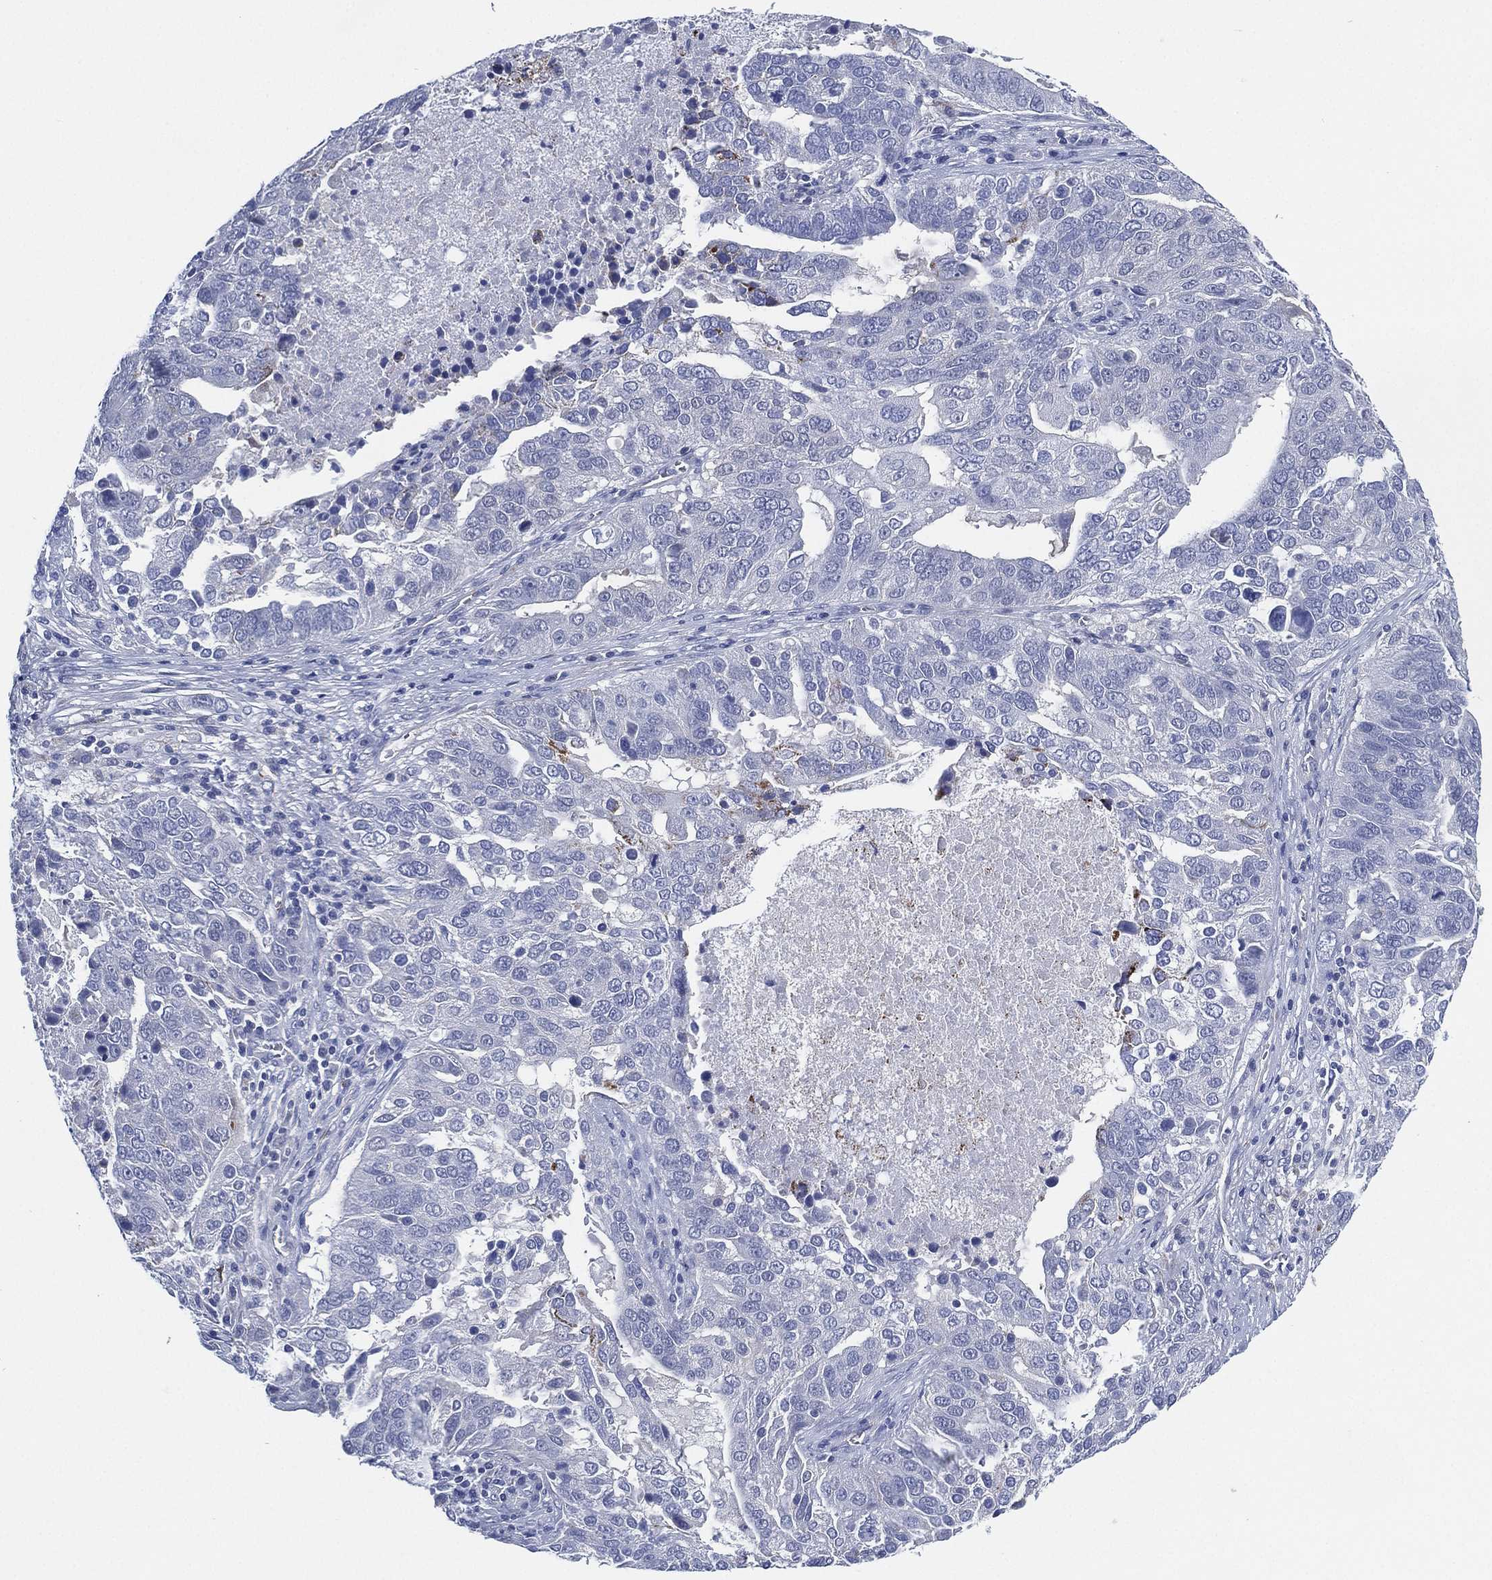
{"staining": {"intensity": "negative", "quantity": "none", "location": "none"}, "tissue": "ovarian cancer", "cell_type": "Tumor cells", "image_type": "cancer", "snomed": [{"axis": "morphology", "description": "Carcinoma, endometroid"}, {"axis": "topography", "description": "Soft tissue"}, {"axis": "topography", "description": "Ovary"}], "caption": "Immunohistochemical staining of ovarian cancer shows no significant expression in tumor cells.", "gene": "C5orf46", "patient": {"sex": "female", "age": 52}}